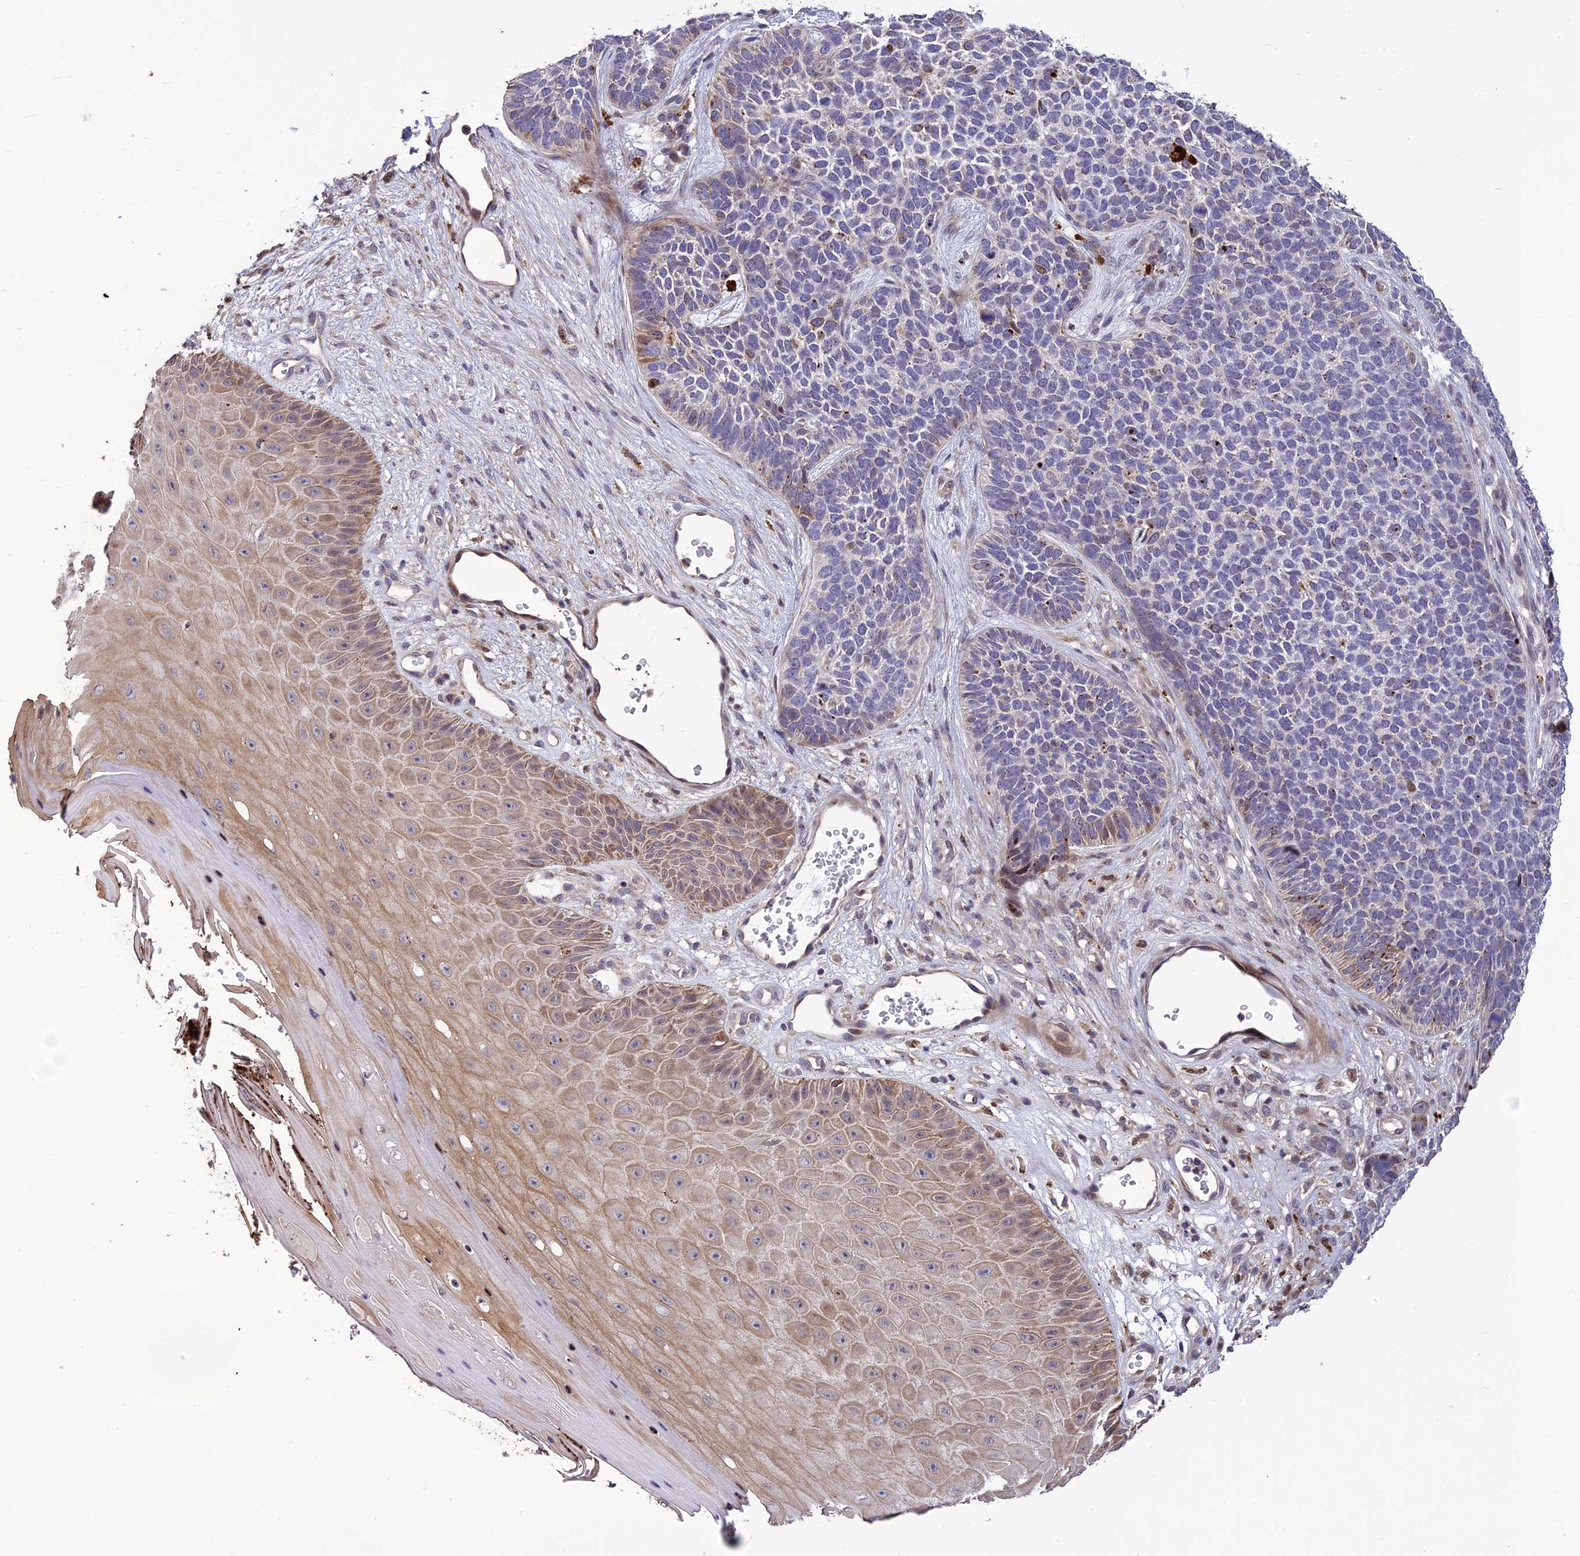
{"staining": {"intensity": "moderate", "quantity": "<25%", "location": "cytoplasmic/membranous"}, "tissue": "skin cancer", "cell_type": "Tumor cells", "image_type": "cancer", "snomed": [{"axis": "morphology", "description": "Basal cell carcinoma"}, {"axis": "topography", "description": "Skin"}], "caption": "Immunohistochemical staining of human skin cancer (basal cell carcinoma) demonstrates low levels of moderate cytoplasmic/membranous staining in approximately <25% of tumor cells.", "gene": "SPG21", "patient": {"sex": "female", "age": 84}}